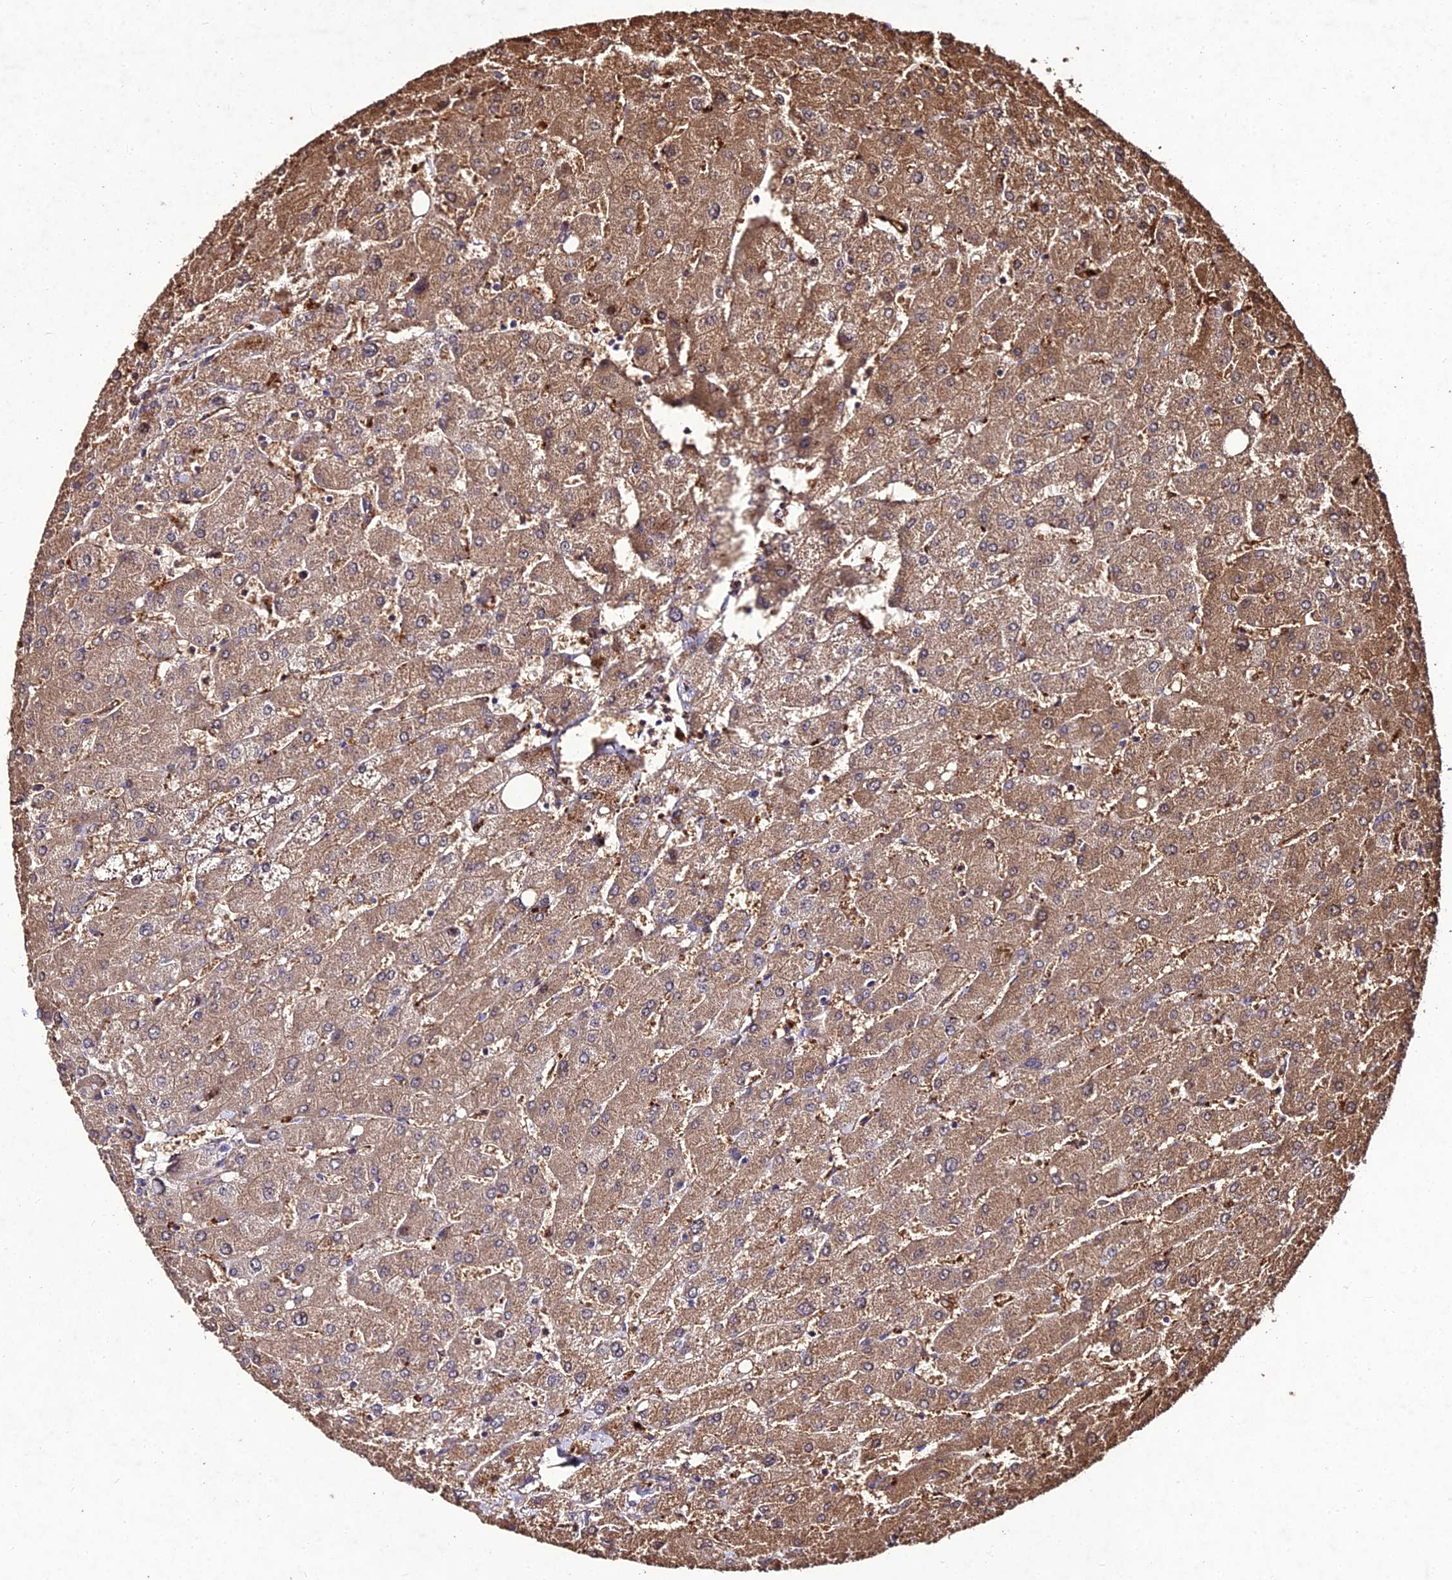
{"staining": {"intensity": "weak", "quantity": "<25%", "location": "cytoplasmic/membranous"}, "tissue": "liver", "cell_type": "Cholangiocytes", "image_type": "normal", "snomed": [{"axis": "morphology", "description": "Normal tissue, NOS"}, {"axis": "topography", "description": "Liver"}], "caption": "Image shows no protein positivity in cholangiocytes of benign liver.", "gene": "ZNF766", "patient": {"sex": "male", "age": 55}}